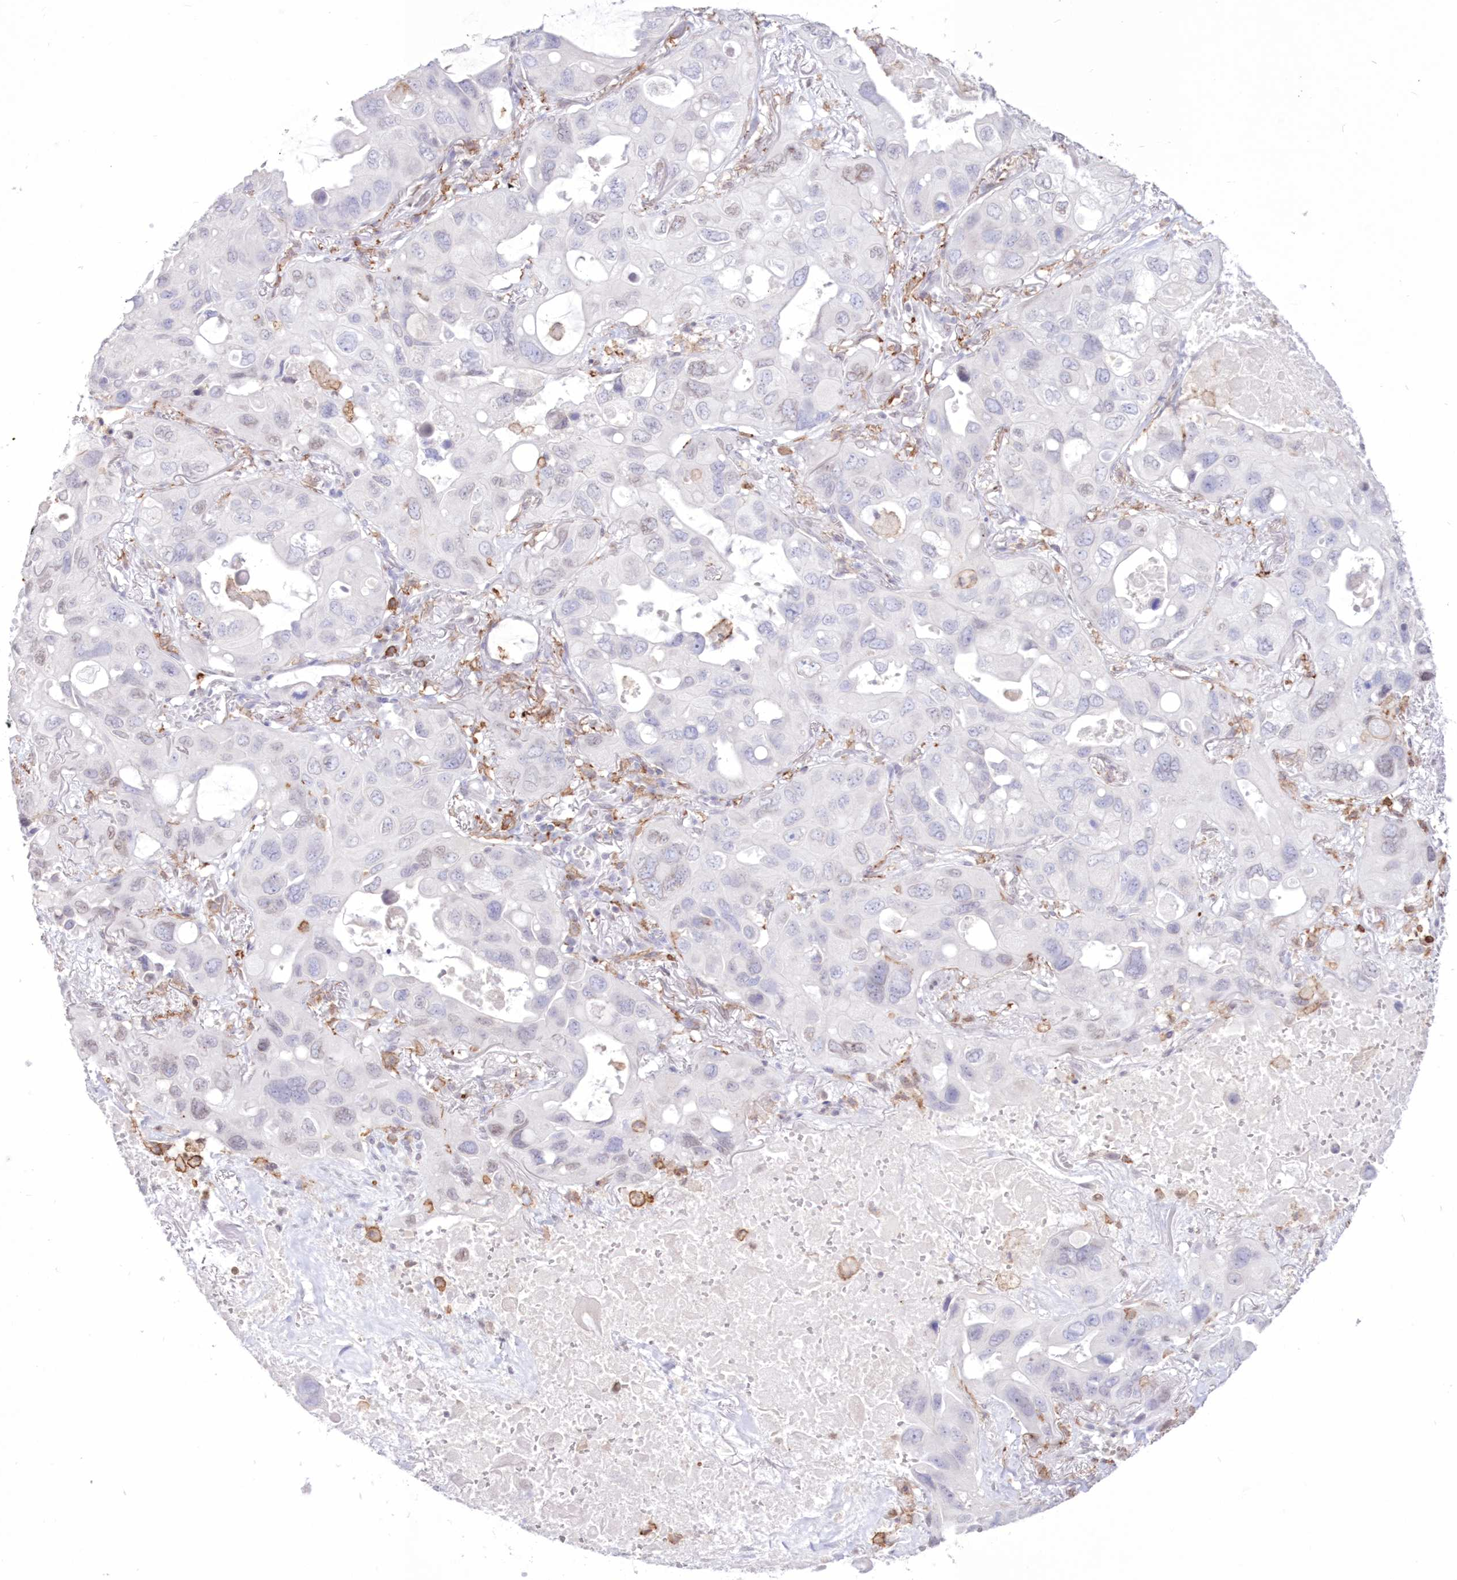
{"staining": {"intensity": "negative", "quantity": "none", "location": "none"}, "tissue": "lung cancer", "cell_type": "Tumor cells", "image_type": "cancer", "snomed": [{"axis": "morphology", "description": "Squamous cell carcinoma, NOS"}, {"axis": "topography", "description": "Lung"}], "caption": "The histopathology image displays no significant positivity in tumor cells of lung squamous cell carcinoma. Nuclei are stained in blue.", "gene": "C11orf1", "patient": {"sex": "female", "age": 73}}